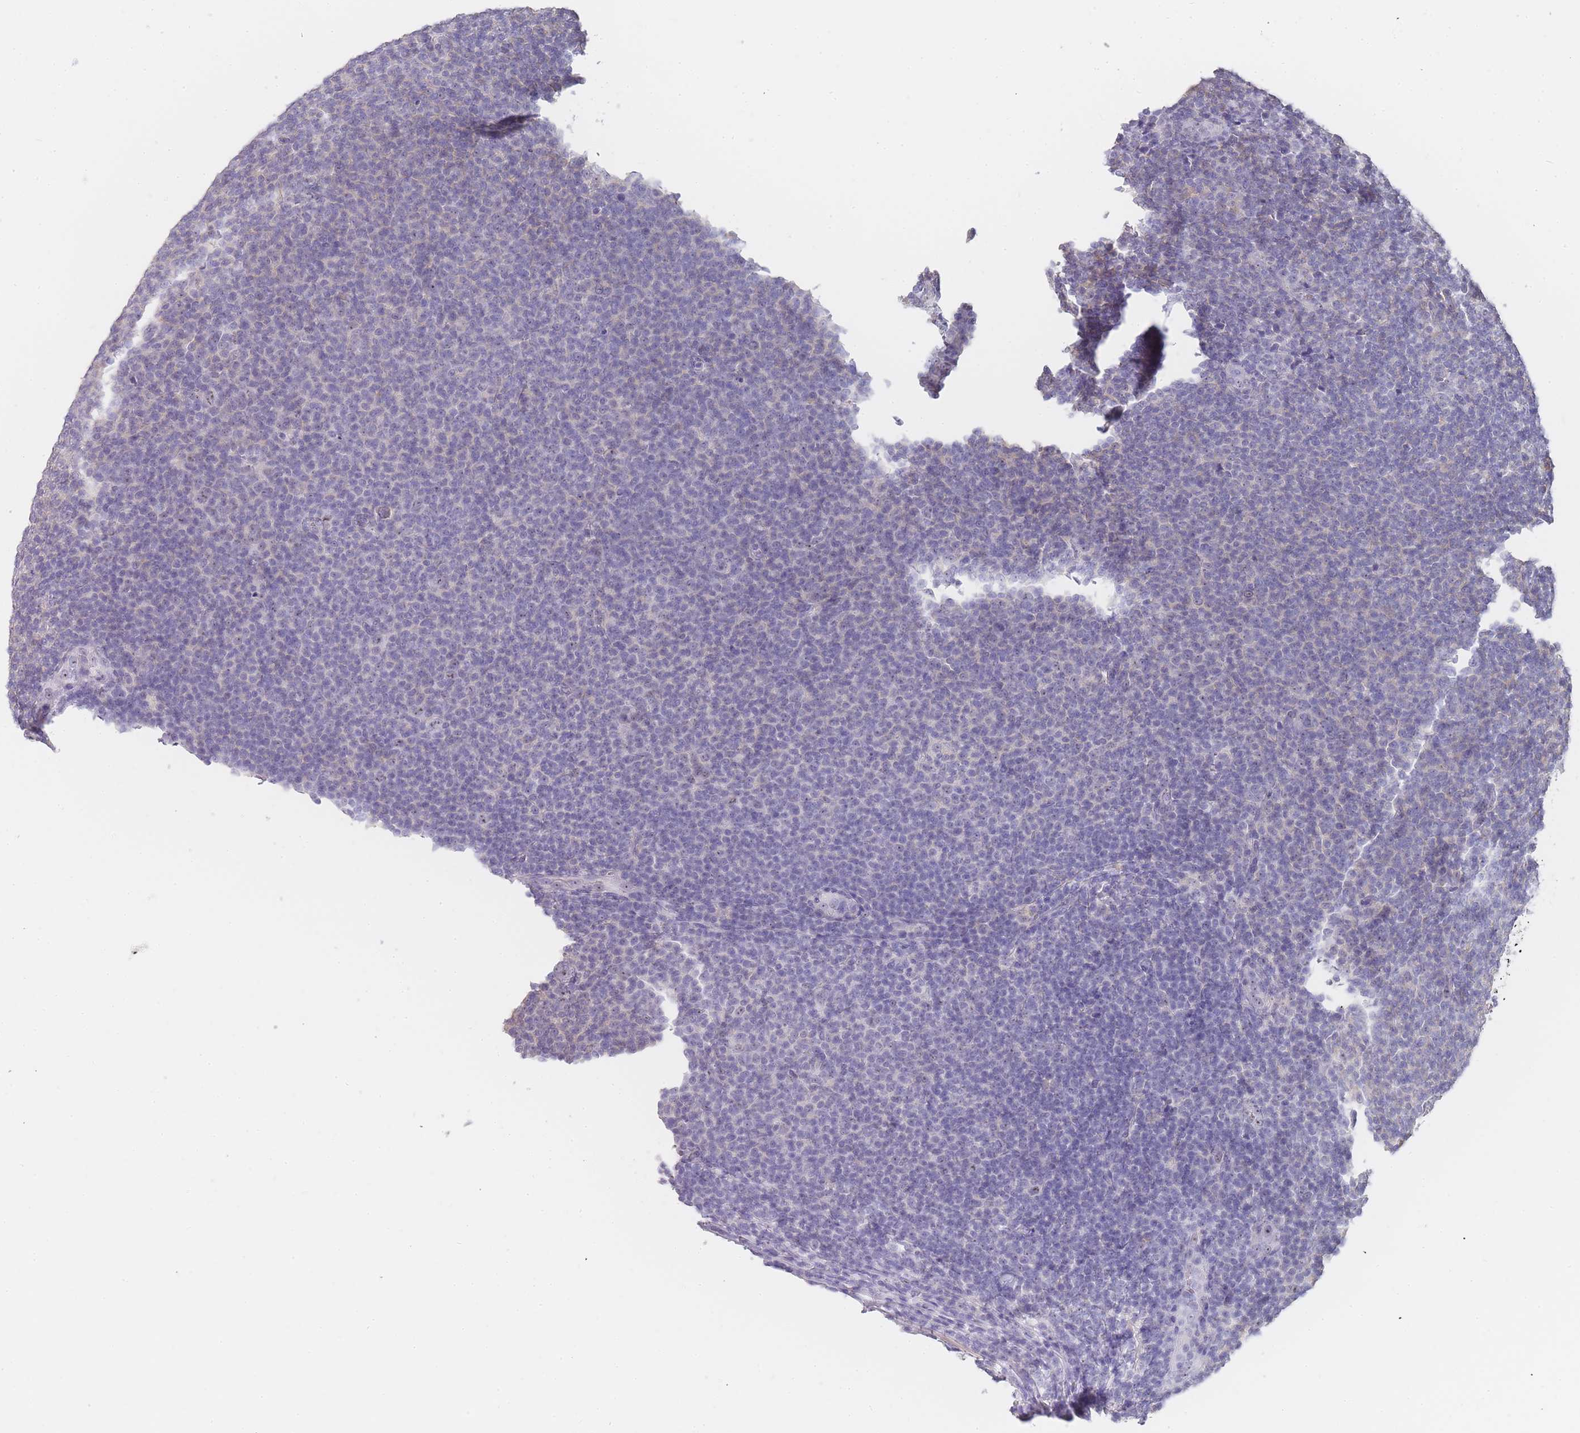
{"staining": {"intensity": "negative", "quantity": "none", "location": "none"}, "tissue": "lymphoma", "cell_type": "Tumor cells", "image_type": "cancer", "snomed": [{"axis": "morphology", "description": "Malignant lymphoma, non-Hodgkin's type, Low grade"}, {"axis": "topography", "description": "Lymph node"}], "caption": "This histopathology image is of lymphoma stained with immunohistochemistry to label a protein in brown with the nuclei are counter-stained blue. There is no expression in tumor cells.", "gene": "NOP14", "patient": {"sex": "male", "age": 66}}